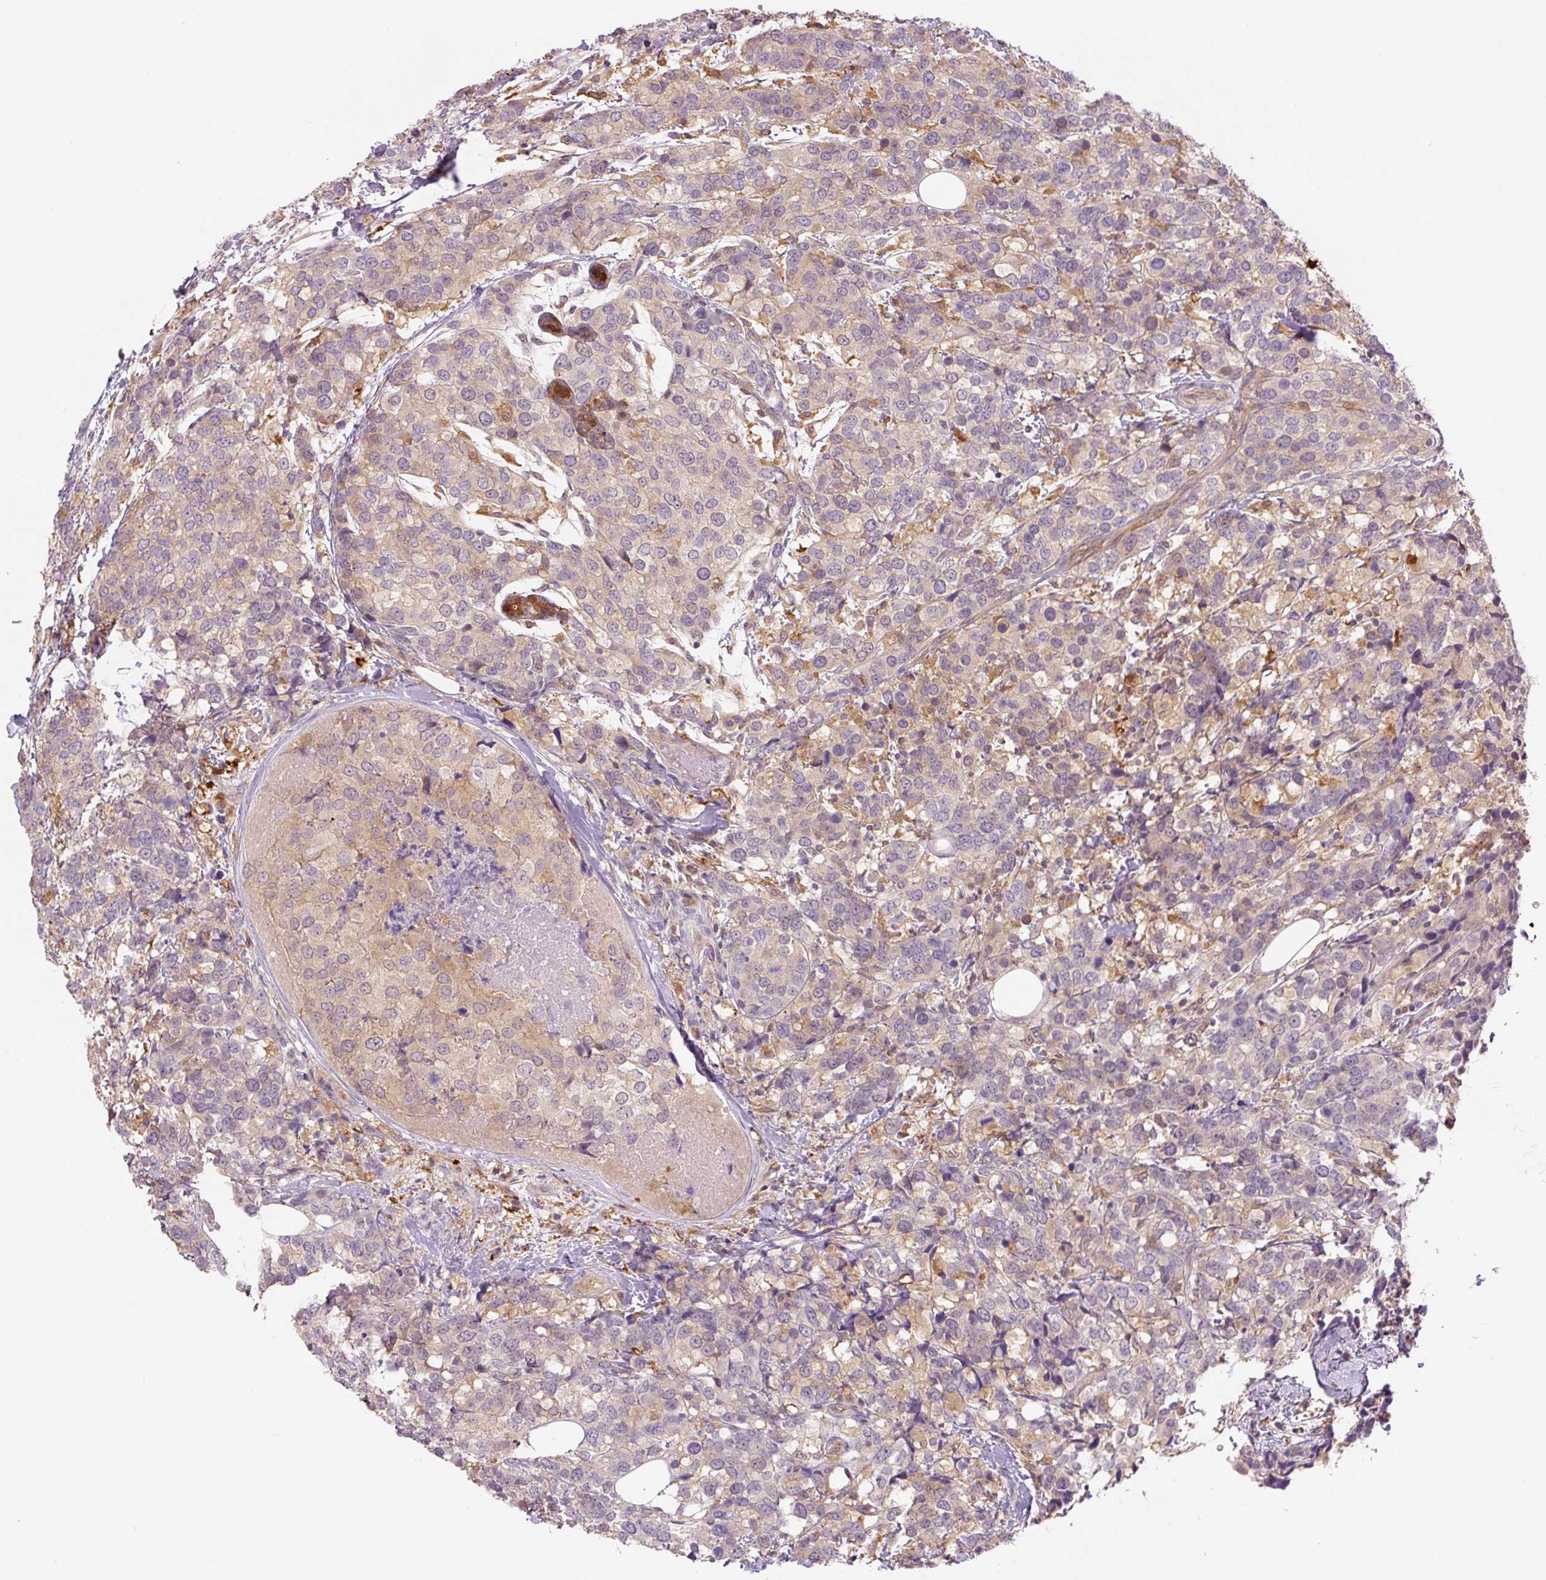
{"staining": {"intensity": "negative", "quantity": "none", "location": "none"}, "tissue": "breast cancer", "cell_type": "Tumor cells", "image_type": "cancer", "snomed": [{"axis": "morphology", "description": "Lobular carcinoma"}, {"axis": "topography", "description": "Breast"}], "caption": "Tumor cells are negative for brown protein staining in breast lobular carcinoma.", "gene": "SPSB2", "patient": {"sex": "female", "age": 59}}